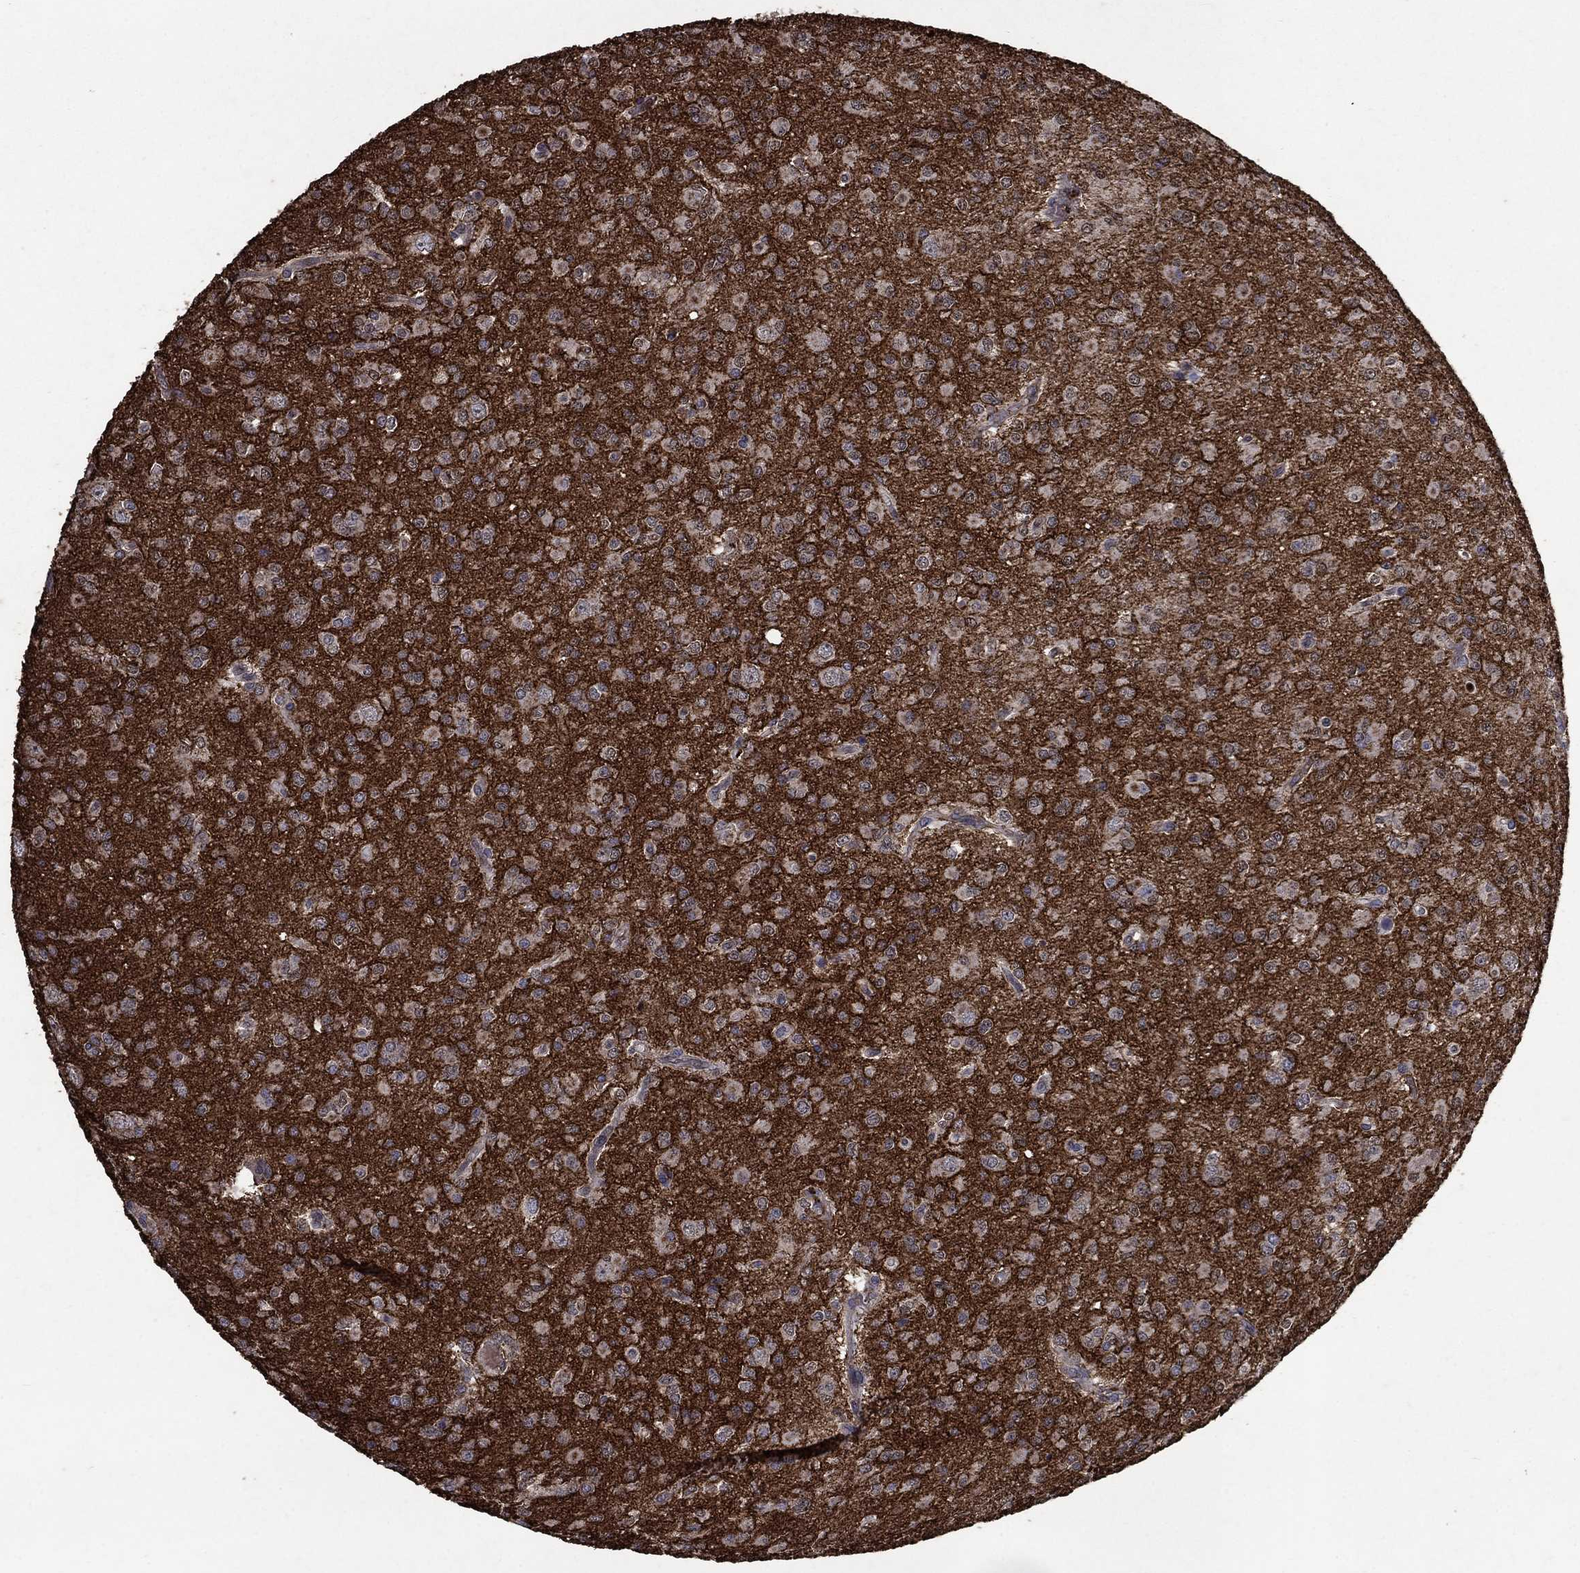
{"staining": {"intensity": "negative", "quantity": "none", "location": "none"}, "tissue": "glioma", "cell_type": "Tumor cells", "image_type": "cancer", "snomed": [{"axis": "morphology", "description": "Glioma, malignant, Low grade"}, {"axis": "topography", "description": "Brain"}], "caption": "Histopathology image shows no protein positivity in tumor cells of glioma tissue.", "gene": "CD24", "patient": {"sex": "male", "age": 27}}